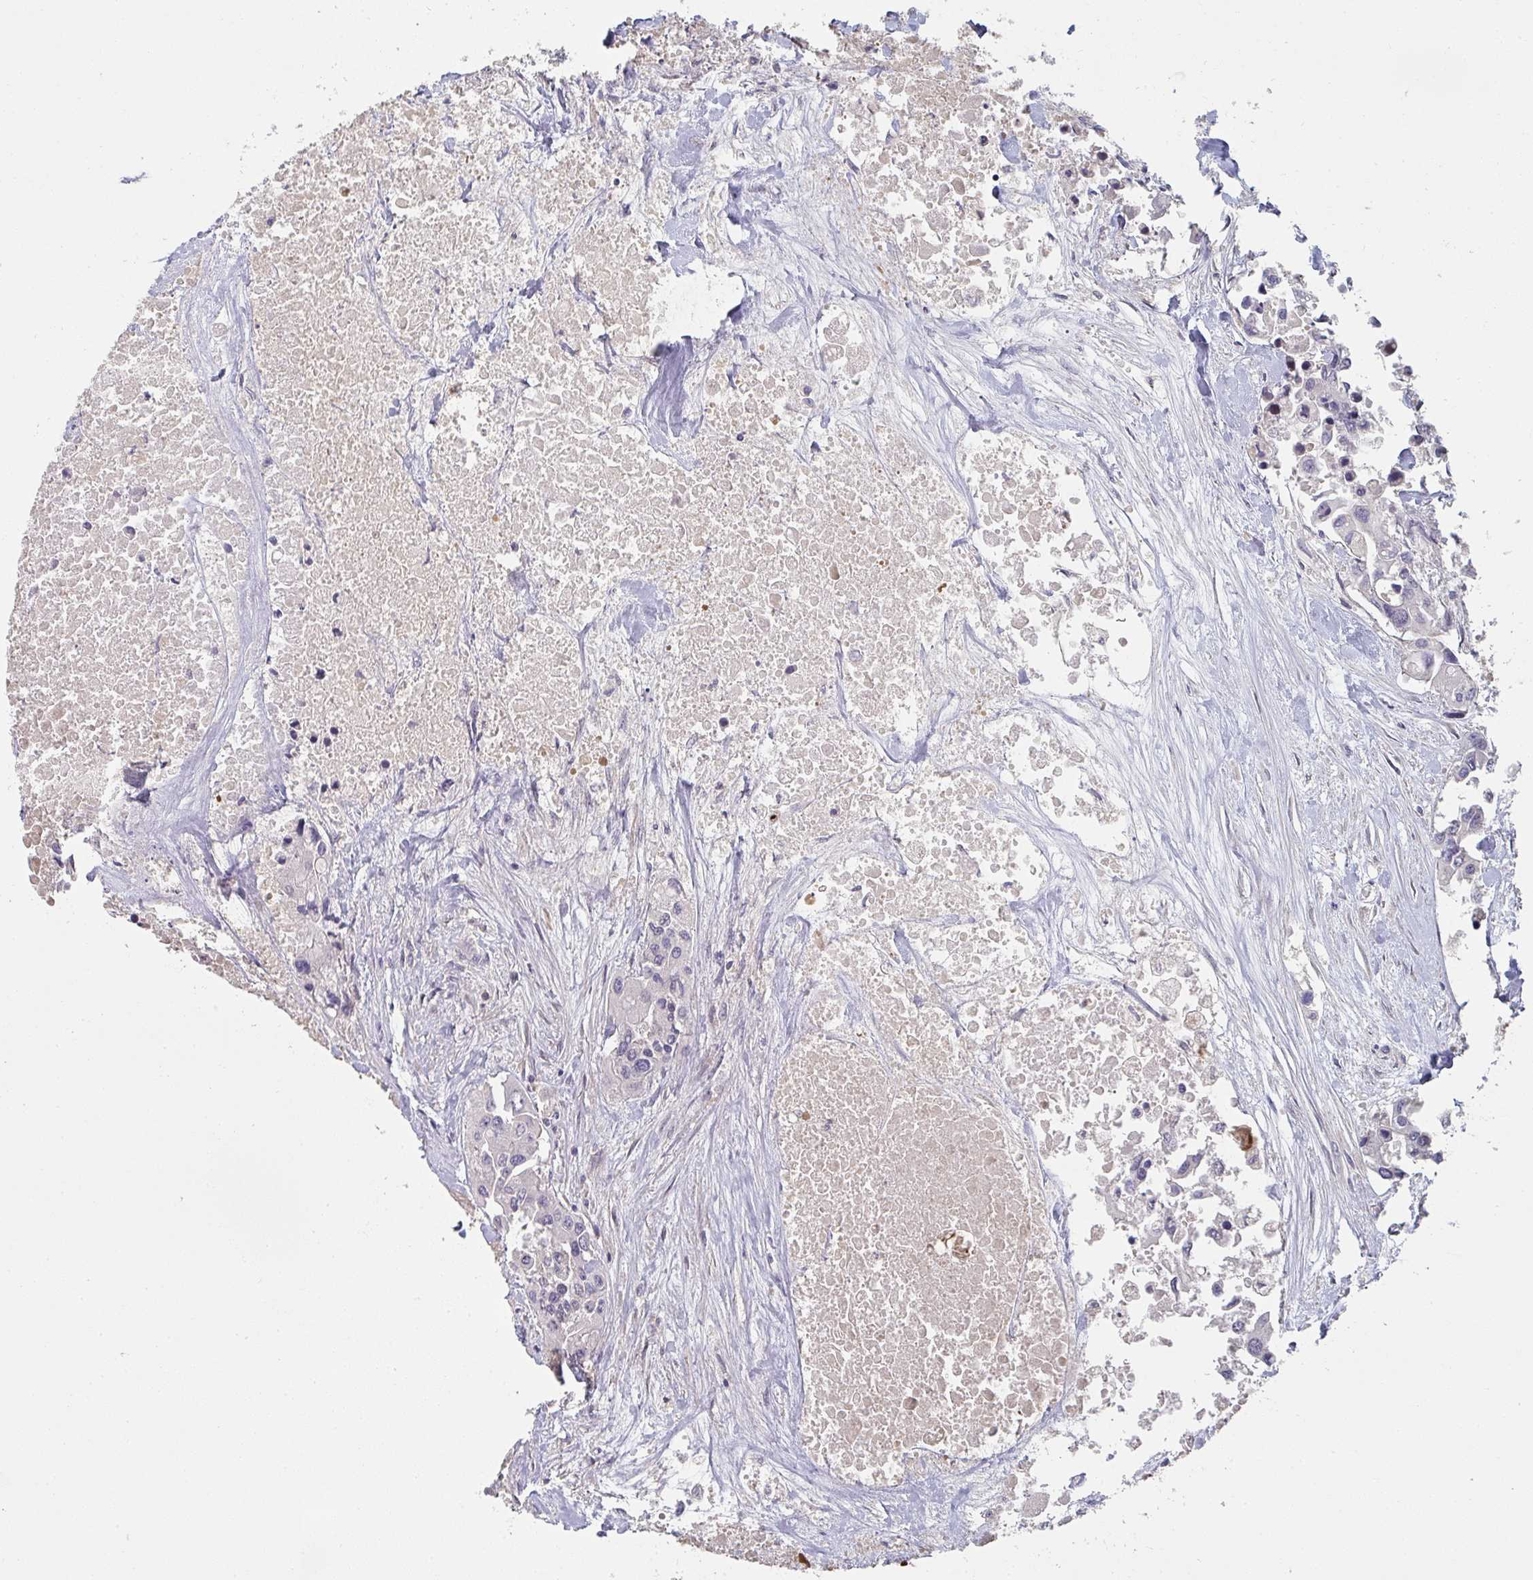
{"staining": {"intensity": "negative", "quantity": "none", "location": "none"}, "tissue": "colorectal cancer", "cell_type": "Tumor cells", "image_type": "cancer", "snomed": [{"axis": "morphology", "description": "Adenocarcinoma, NOS"}, {"axis": "topography", "description": "Colon"}], "caption": "There is no significant expression in tumor cells of colorectal cancer. (DAB (3,3'-diaminobenzidine) immunohistochemistry (IHC), high magnification).", "gene": "A1CF", "patient": {"sex": "male", "age": 77}}